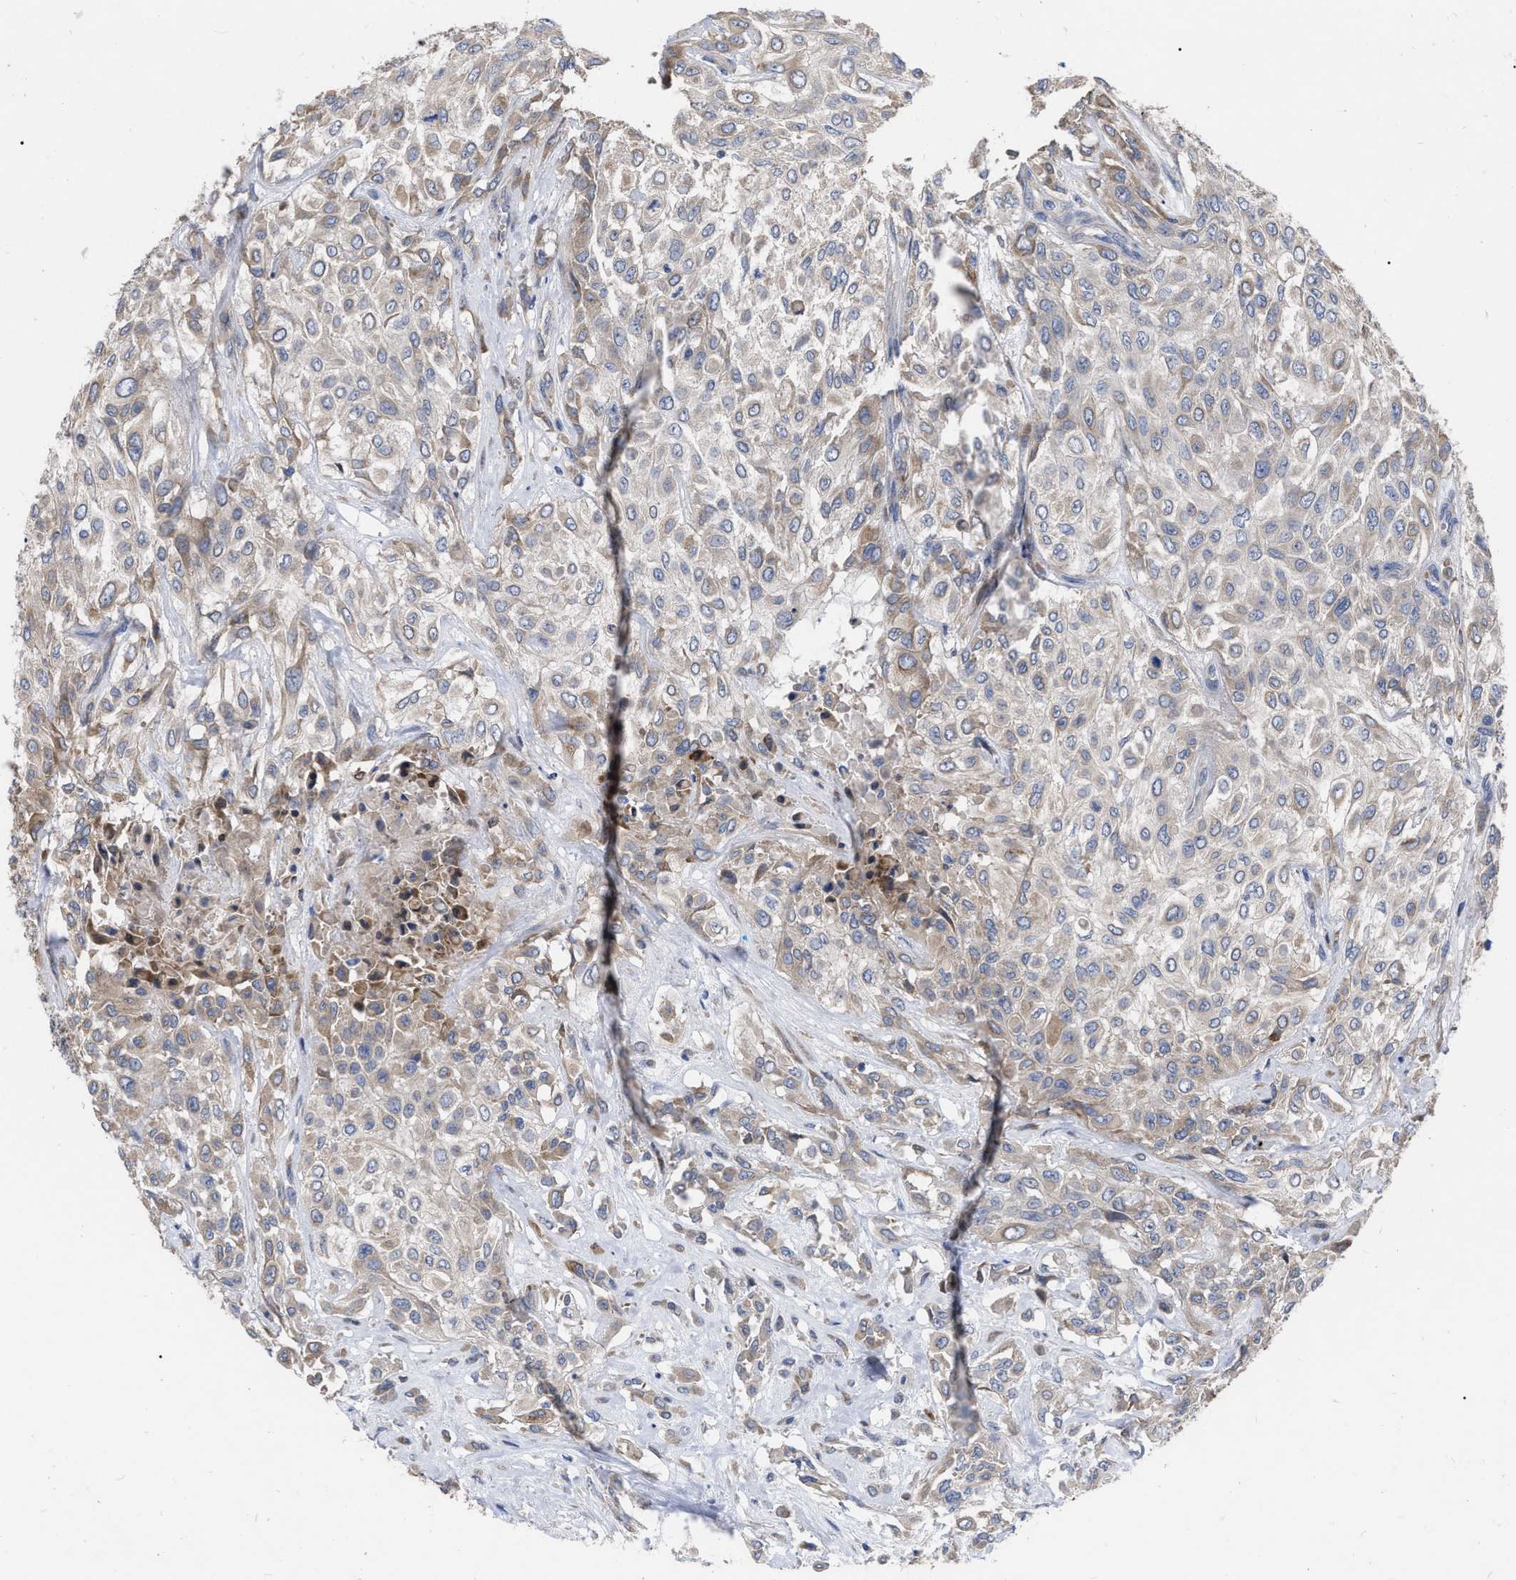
{"staining": {"intensity": "weak", "quantity": "25%-75%", "location": "cytoplasmic/membranous"}, "tissue": "urothelial cancer", "cell_type": "Tumor cells", "image_type": "cancer", "snomed": [{"axis": "morphology", "description": "Urothelial carcinoma, High grade"}, {"axis": "topography", "description": "Urinary bladder"}], "caption": "Urothelial cancer stained with DAB immunohistochemistry (IHC) exhibits low levels of weak cytoplasmic/membranous expression in about 25%-75% of tumor cells. The staining was performed using DAB, with brown indicating positive protein expression. Nuclei are stained blue with hematoxylin.", "gene": "MLST8", "patient": {"sex": "male", "age": 57}}